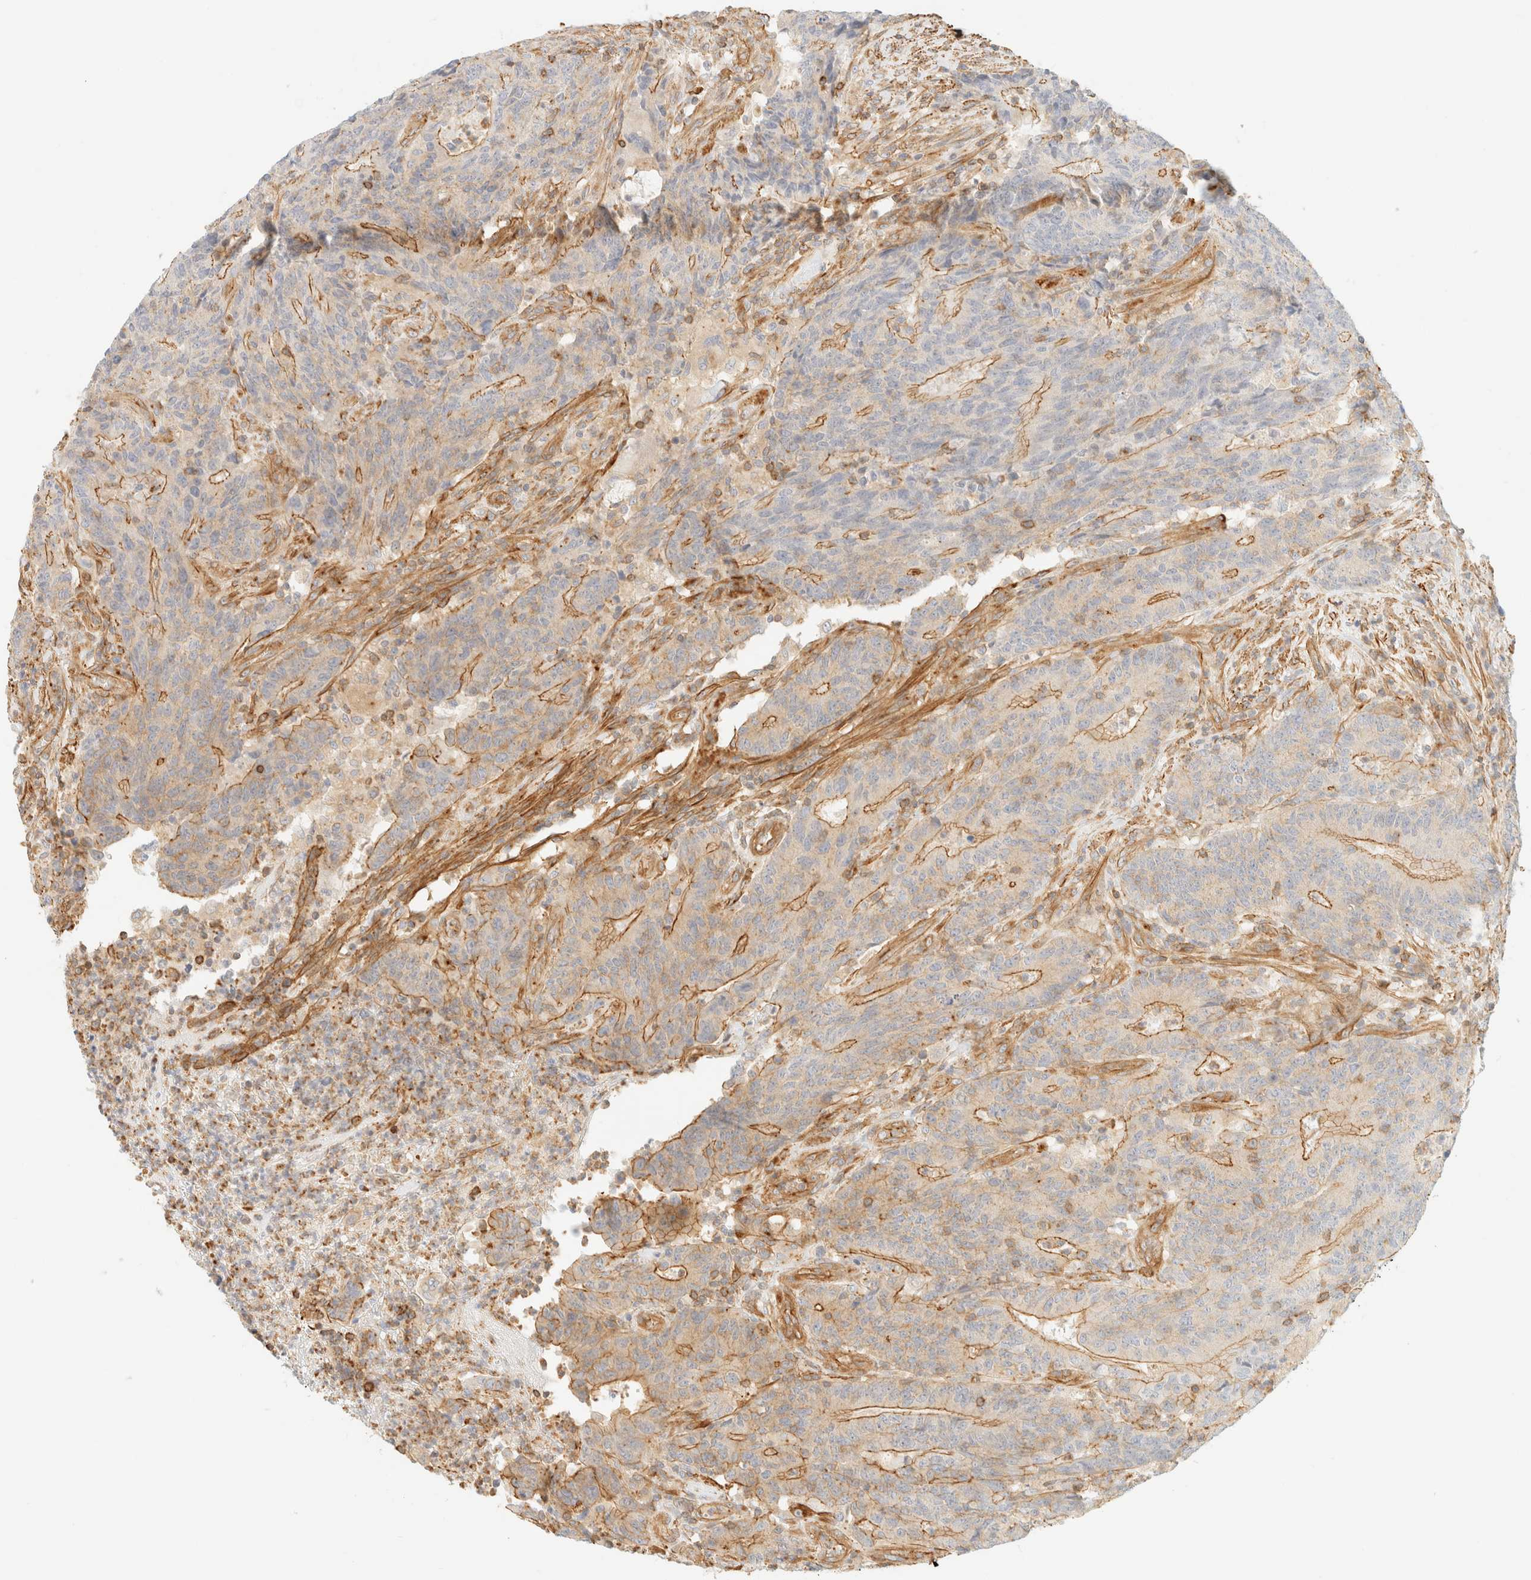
{"staining": {"intensity": "moderate", "quantity": "25%-75%", "location": "cytoplasmic/membranous"}, "tissue": "colorectal cancer", "cell_type": "Tumor cells", "image_type": "cancer", "snomed": [{"axis": "morphology", "description": "Normal tissue, NOS"}, {"axis": "morphology", "description": "Adenocarcinoma, NOS"}, {"axis": "topography", "description": "Colon"}], "caption": "Moderate cytoplasmic/membranous protein positivity is appreciated in approximately 25%-75% of tumor cells in colorectal cancer (adenocarcinoma).", "gene": "OTOP2", "patient": {"sex": "female", "age": 75}}